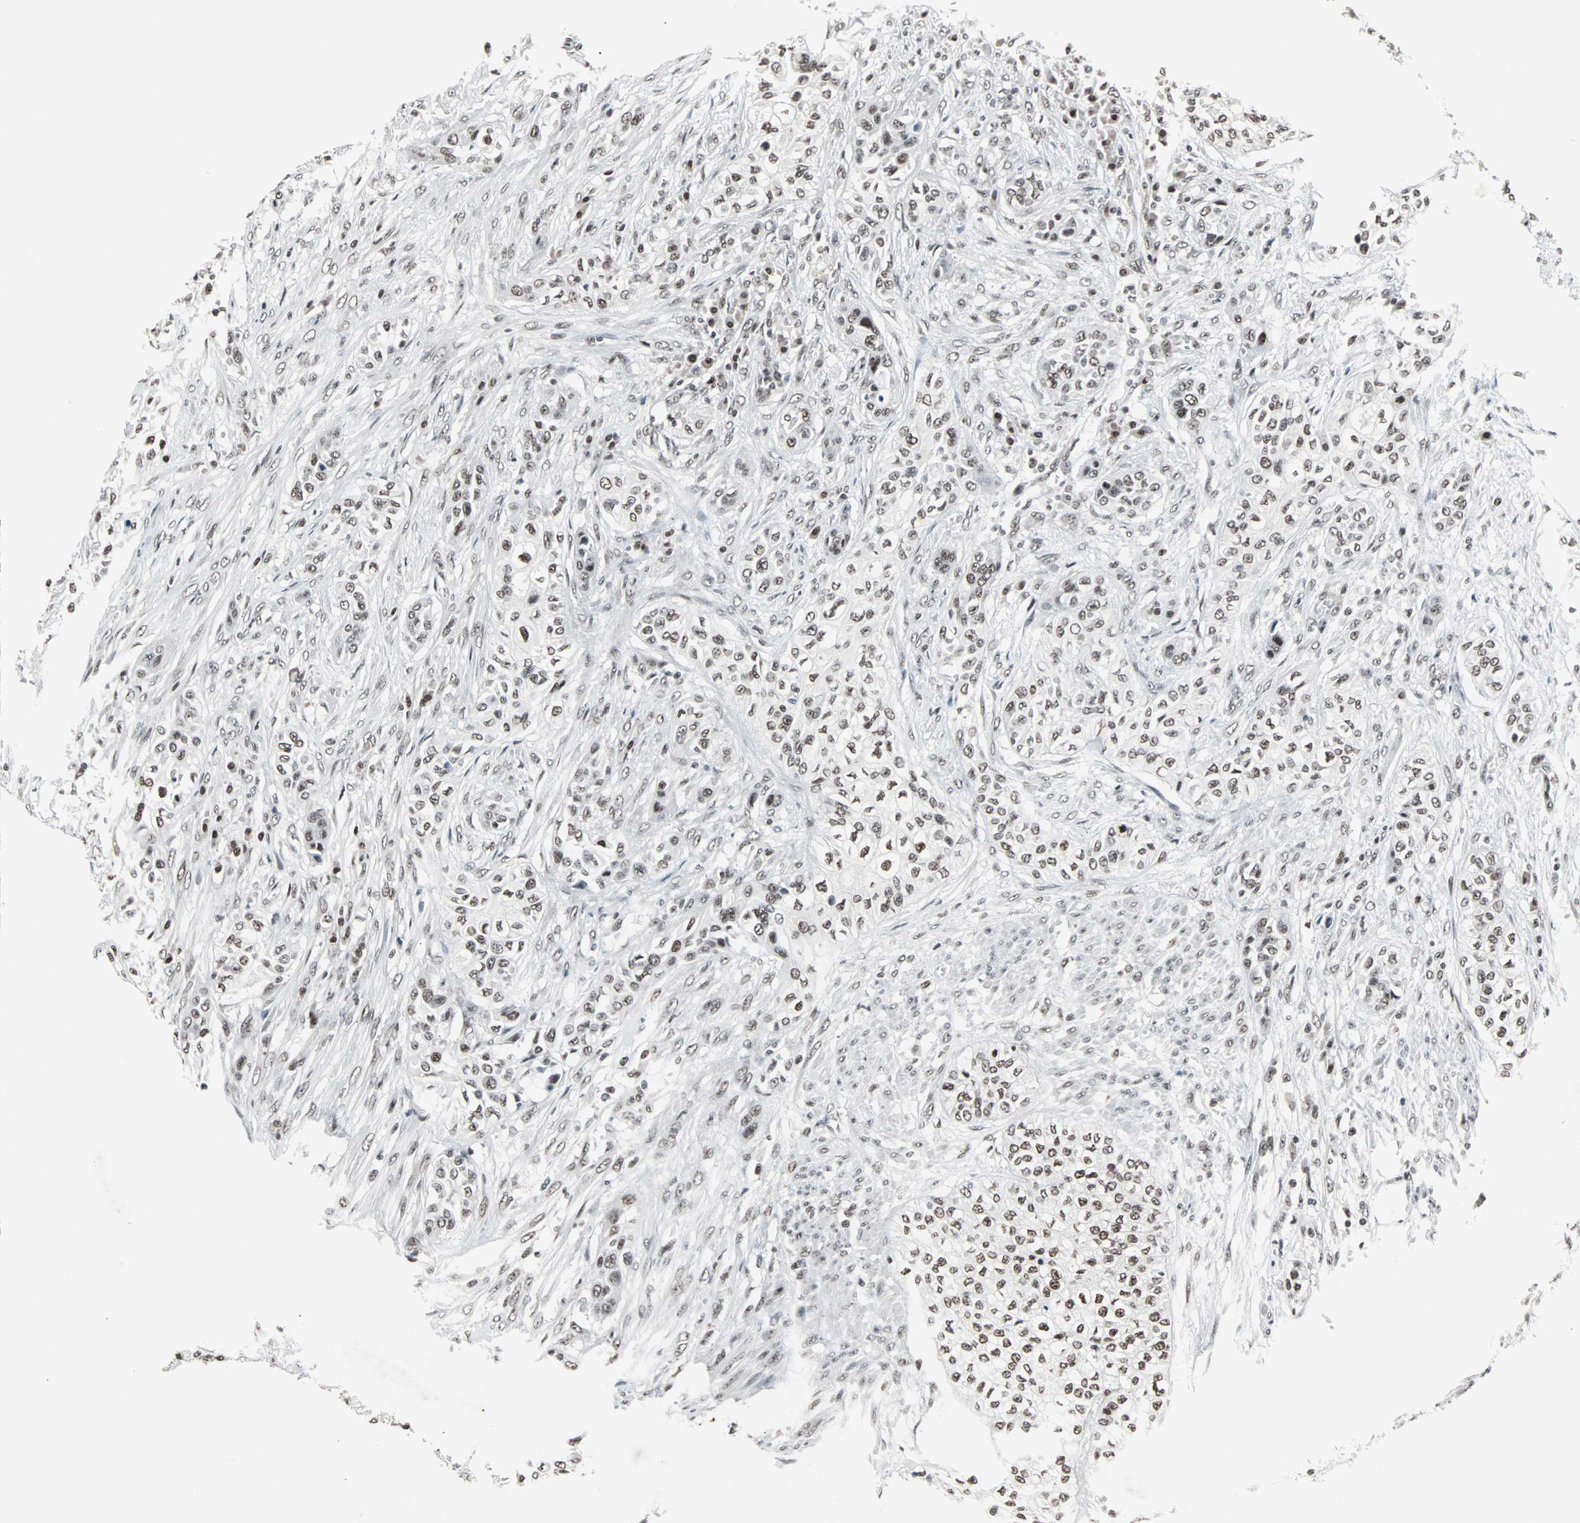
{"staining": {"intensity": "weak", "quantity": ">75%", "location": "nuclear"}, "tissue": "urothelial cancer", "cell_type": "Tumor cells", "image_type": "cancer", "snomed": [{"axis": "morphology", "description": "Urothelial carcinoma, High grade"}, {"axis": "topography", "description": "Urinary bladder"}], "caption": "IHC (DAB) staining of urothelial cancer demonstrates weak nuclear protein expression in about >75% of tumor cells.", "gene": "PNKP", "patient": {"sex": "male", "age": 74}}